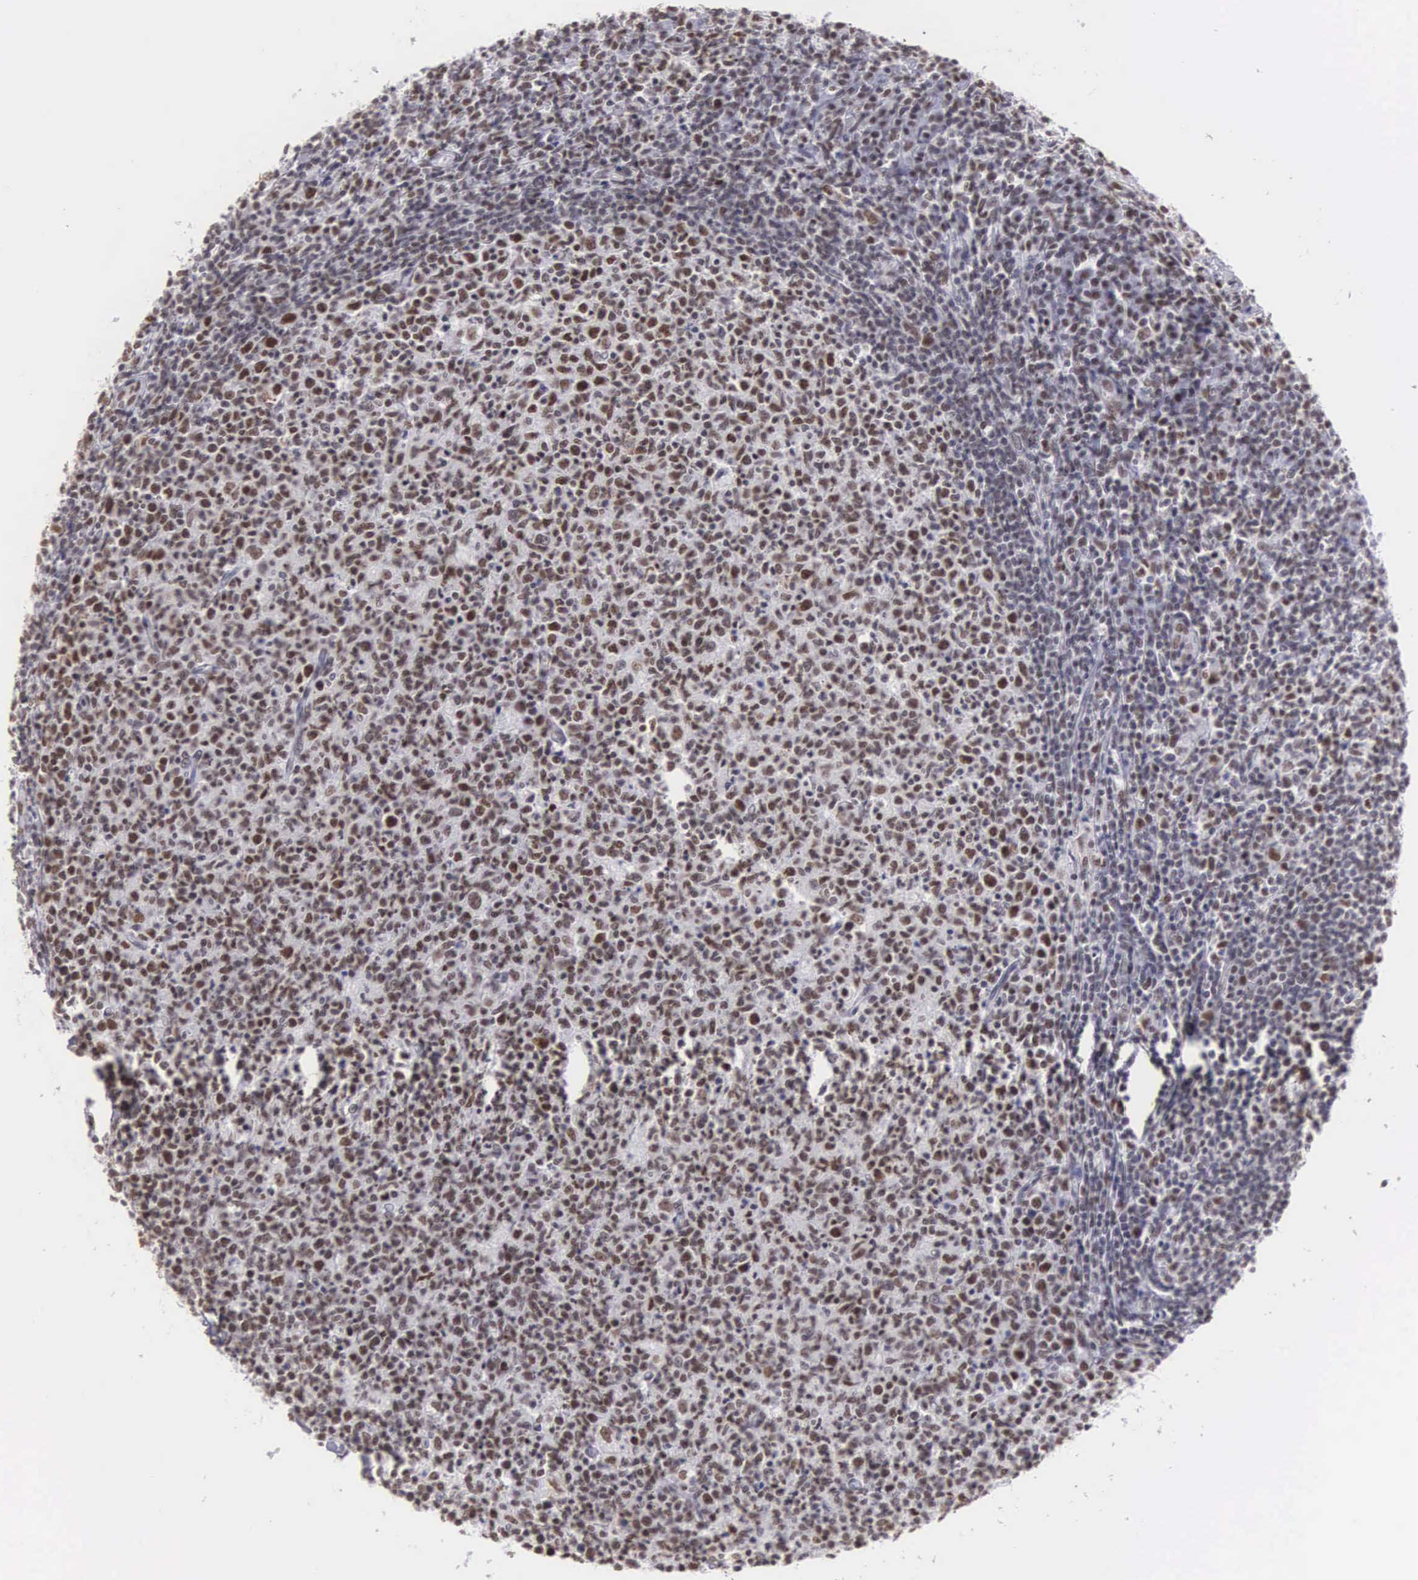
{"staining": {"intensity": "moderate", "quantity": ">75%", "location": "nuclear"}, "tissue": "tonsil", "cell_type": "Germinal center cells", "image_type": "normal", "snomed": [{"axis": "morphology", "description": "Normal tissue, NOS"}, {"axis": "topography", "description": "Tonsil"}], "caption": "Protein analysis of unremarkable tonsil exhibits moderate nuclear expression in about >75% of germinal center cells. The staining is performed using DAB brown chromogen to label protein expression. The nuclei are counter-stained blue using hematoxylin.", "gene": "CSTF2", "patient": {"sex": "male", "age": 6}}